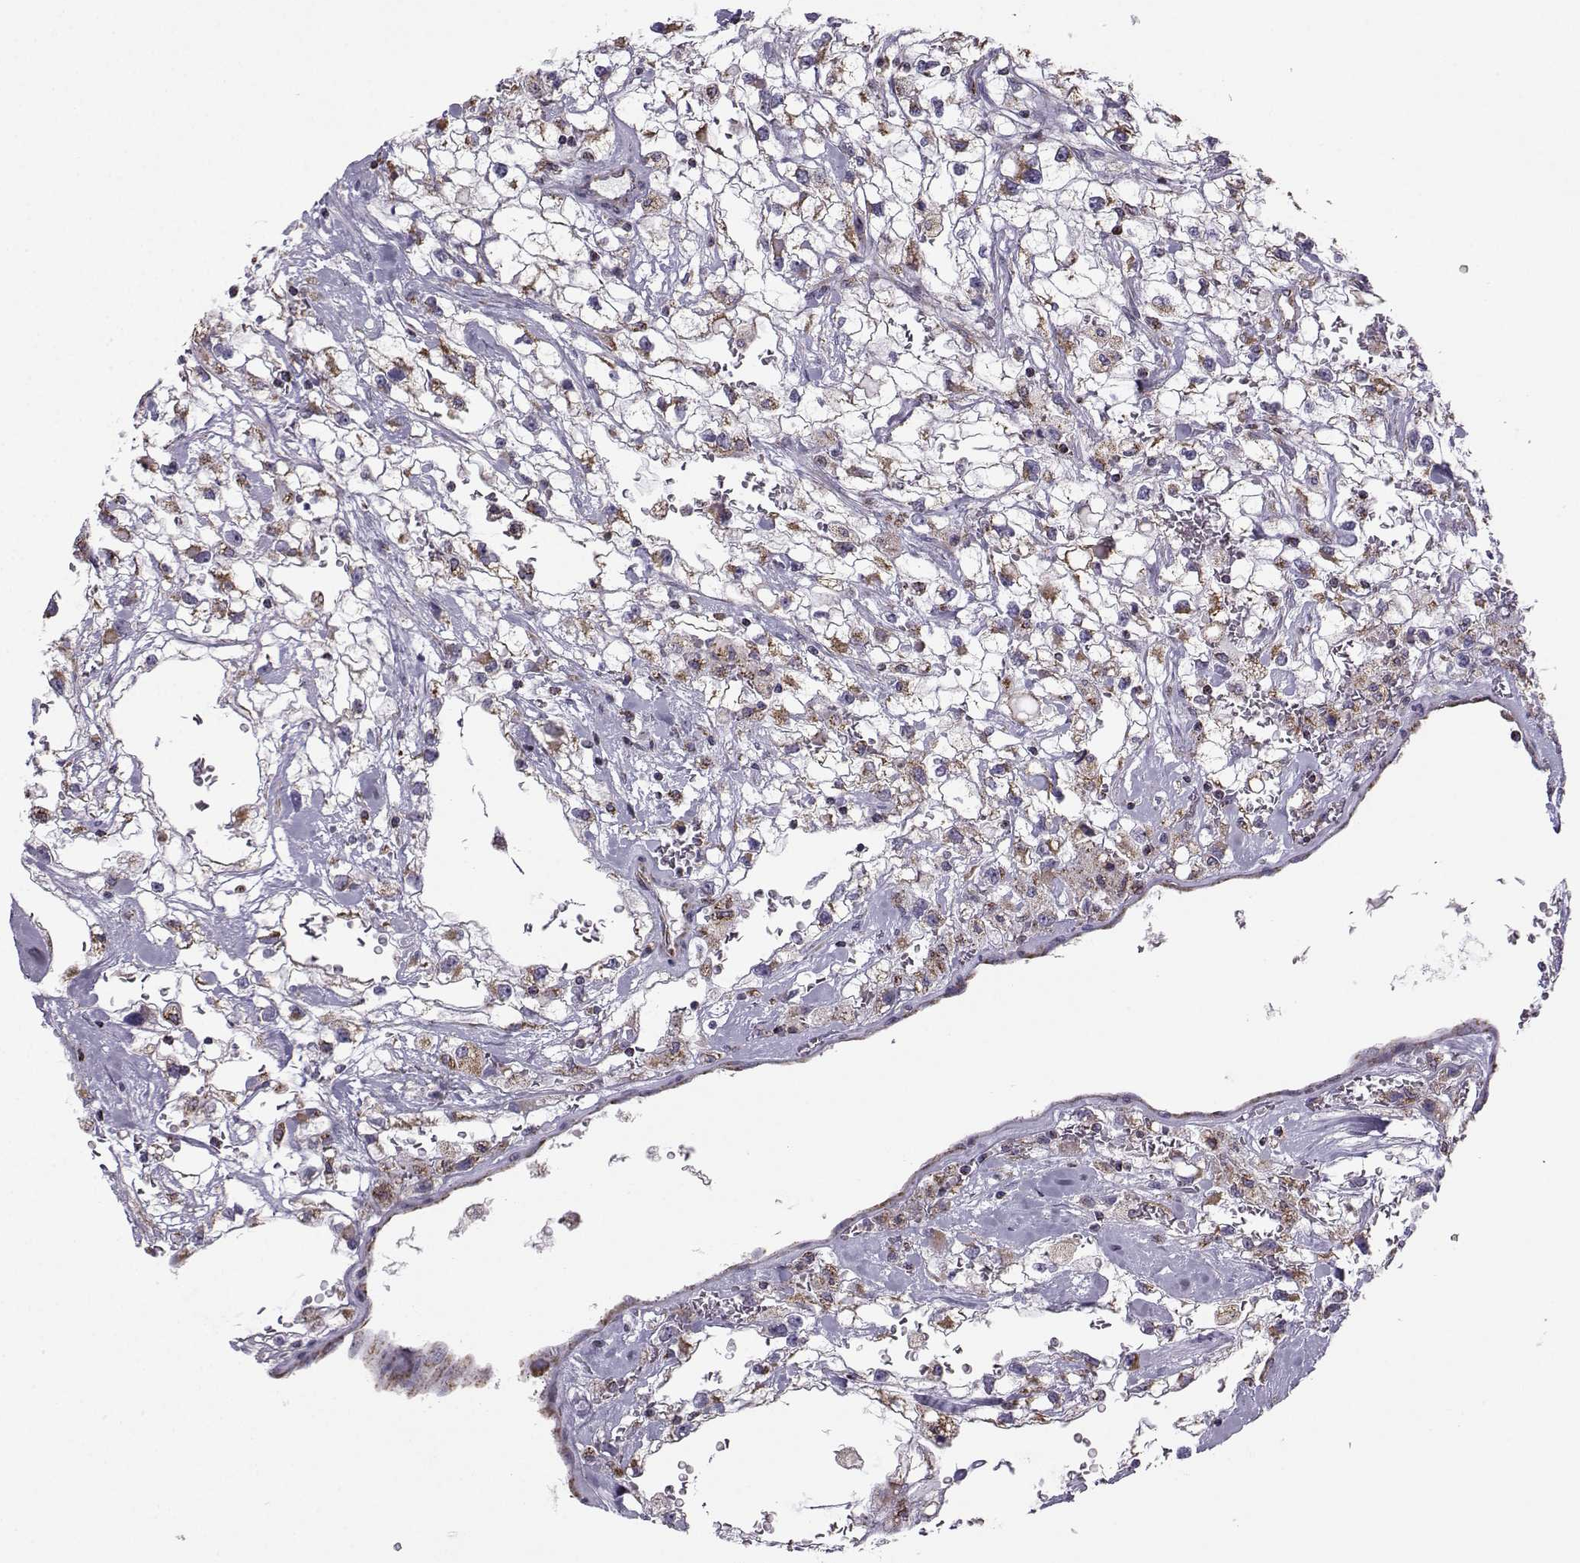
{"staining": {"intensity": "moderate", "quantity": "<25%", "location": "cytoplasmic/membranous"}, "tissue": "renal cancer", "cell_type": "Tumor cells", "image_type": "cancer", "snomed": [{"axis": "morphology", "description": "Adenocarcinoma, NOS"}, {"axis": "topography", "description": "Kidney"}], "caption": "This is an image of IHC staining of renal cancer, which shows moderate positivity in the cytoplasmic/membranous of tumor cells.", "gene": "NECAB3", "patient": {"sex": "male", "age": 59}}